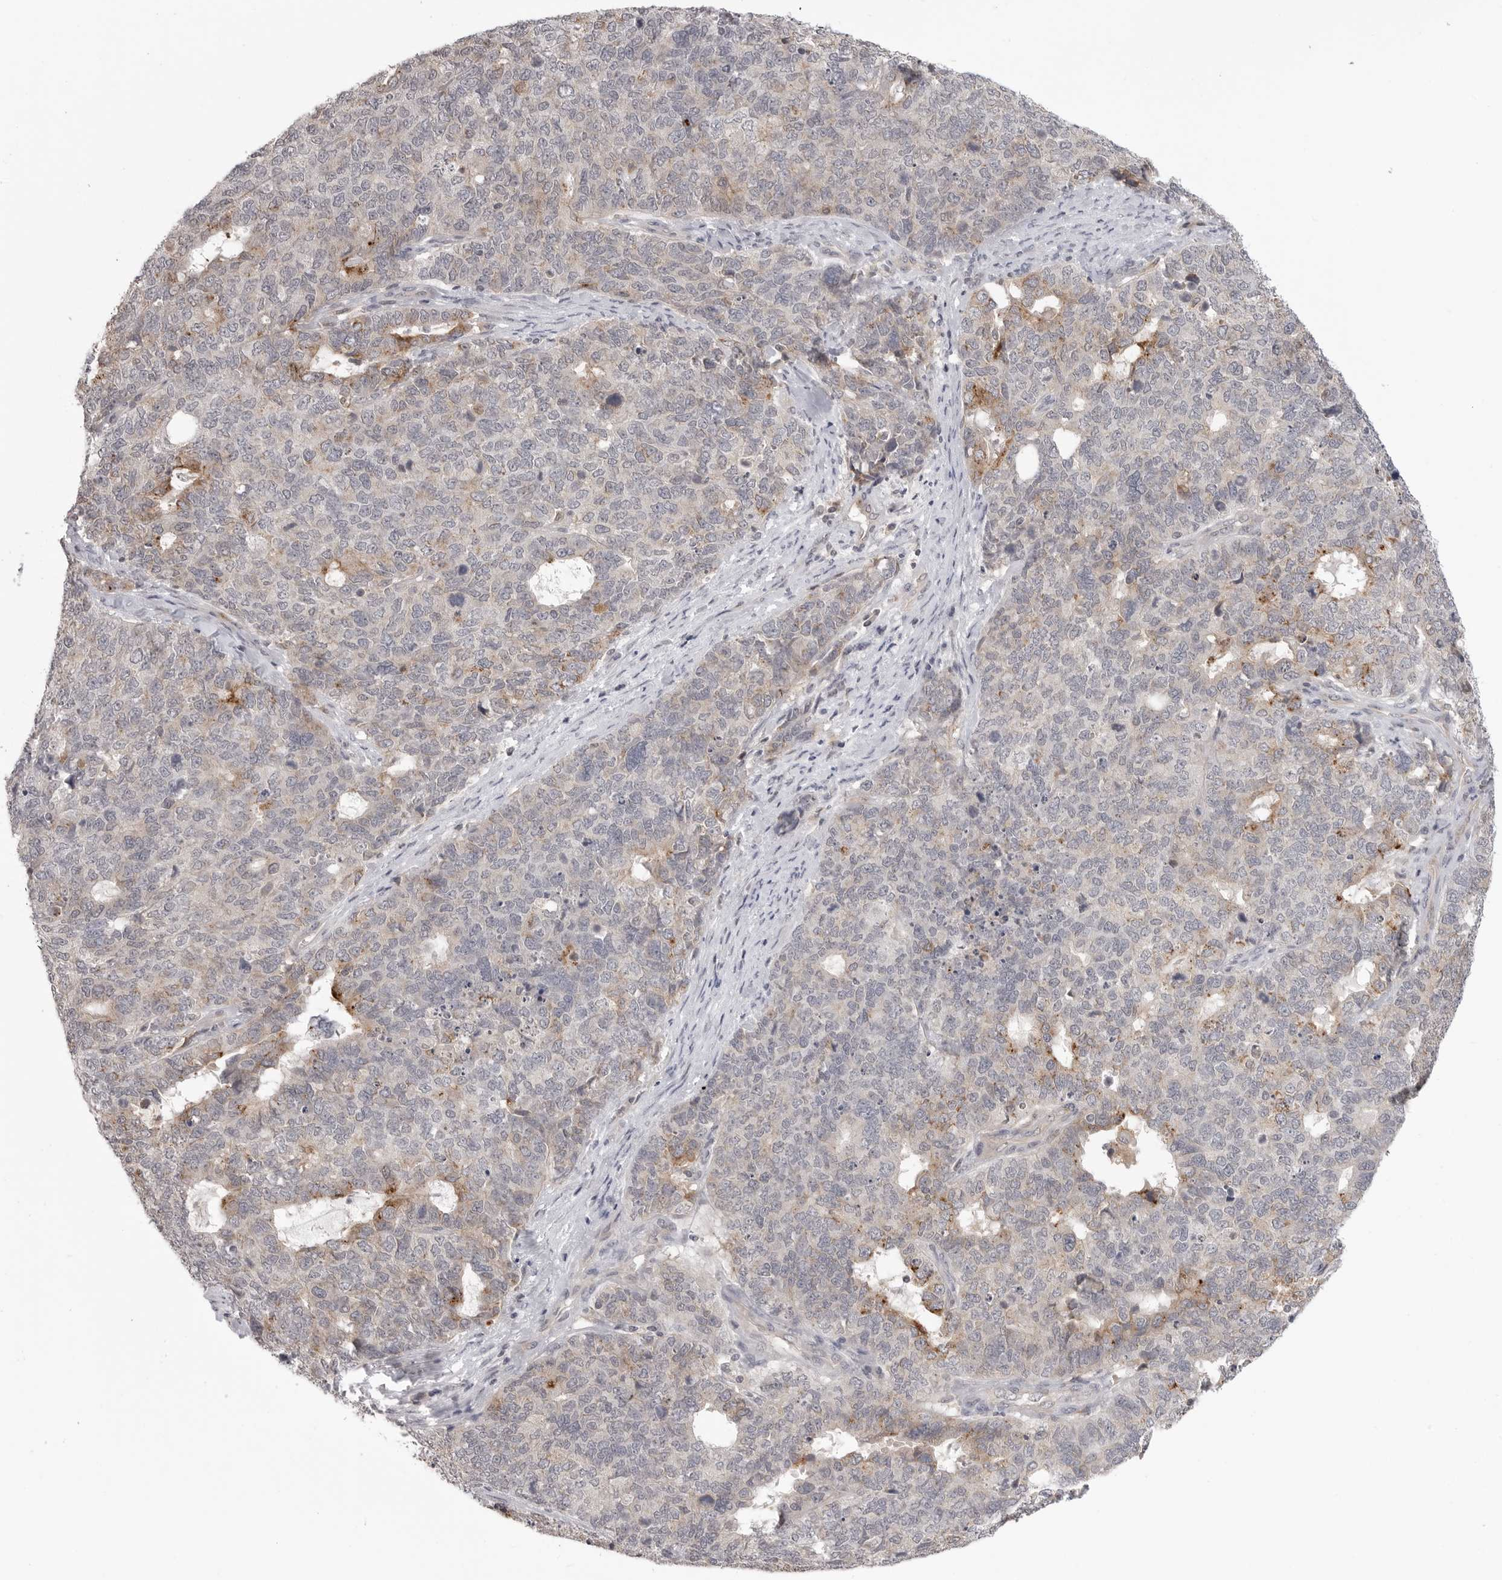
{"staining": {"intensity": "weak", "quantity": "25%-75%", "location": "cytoplasmic/membranous"}, "tissue": "cervical cancer", "cell_type": "Tumor cells", "image_type": "cancer", "snomed": [{"axis": "morphology", "description": "Squamous cell carcinoma, NOS"}, {"axis": "topography", "description": "Cervix"}], "caption": "A brown stain highlights weak cytoplasmic/membranous expression of a protein in human cervical squamous cell carcinoma tumor cells. The staining is performed using DAB brown chromogen to label protein expression. The nuclei are counter-stained blue using hematoxylin.", "gene": "IFNGR1", "patient": {"sex": "female", "age": 63}}